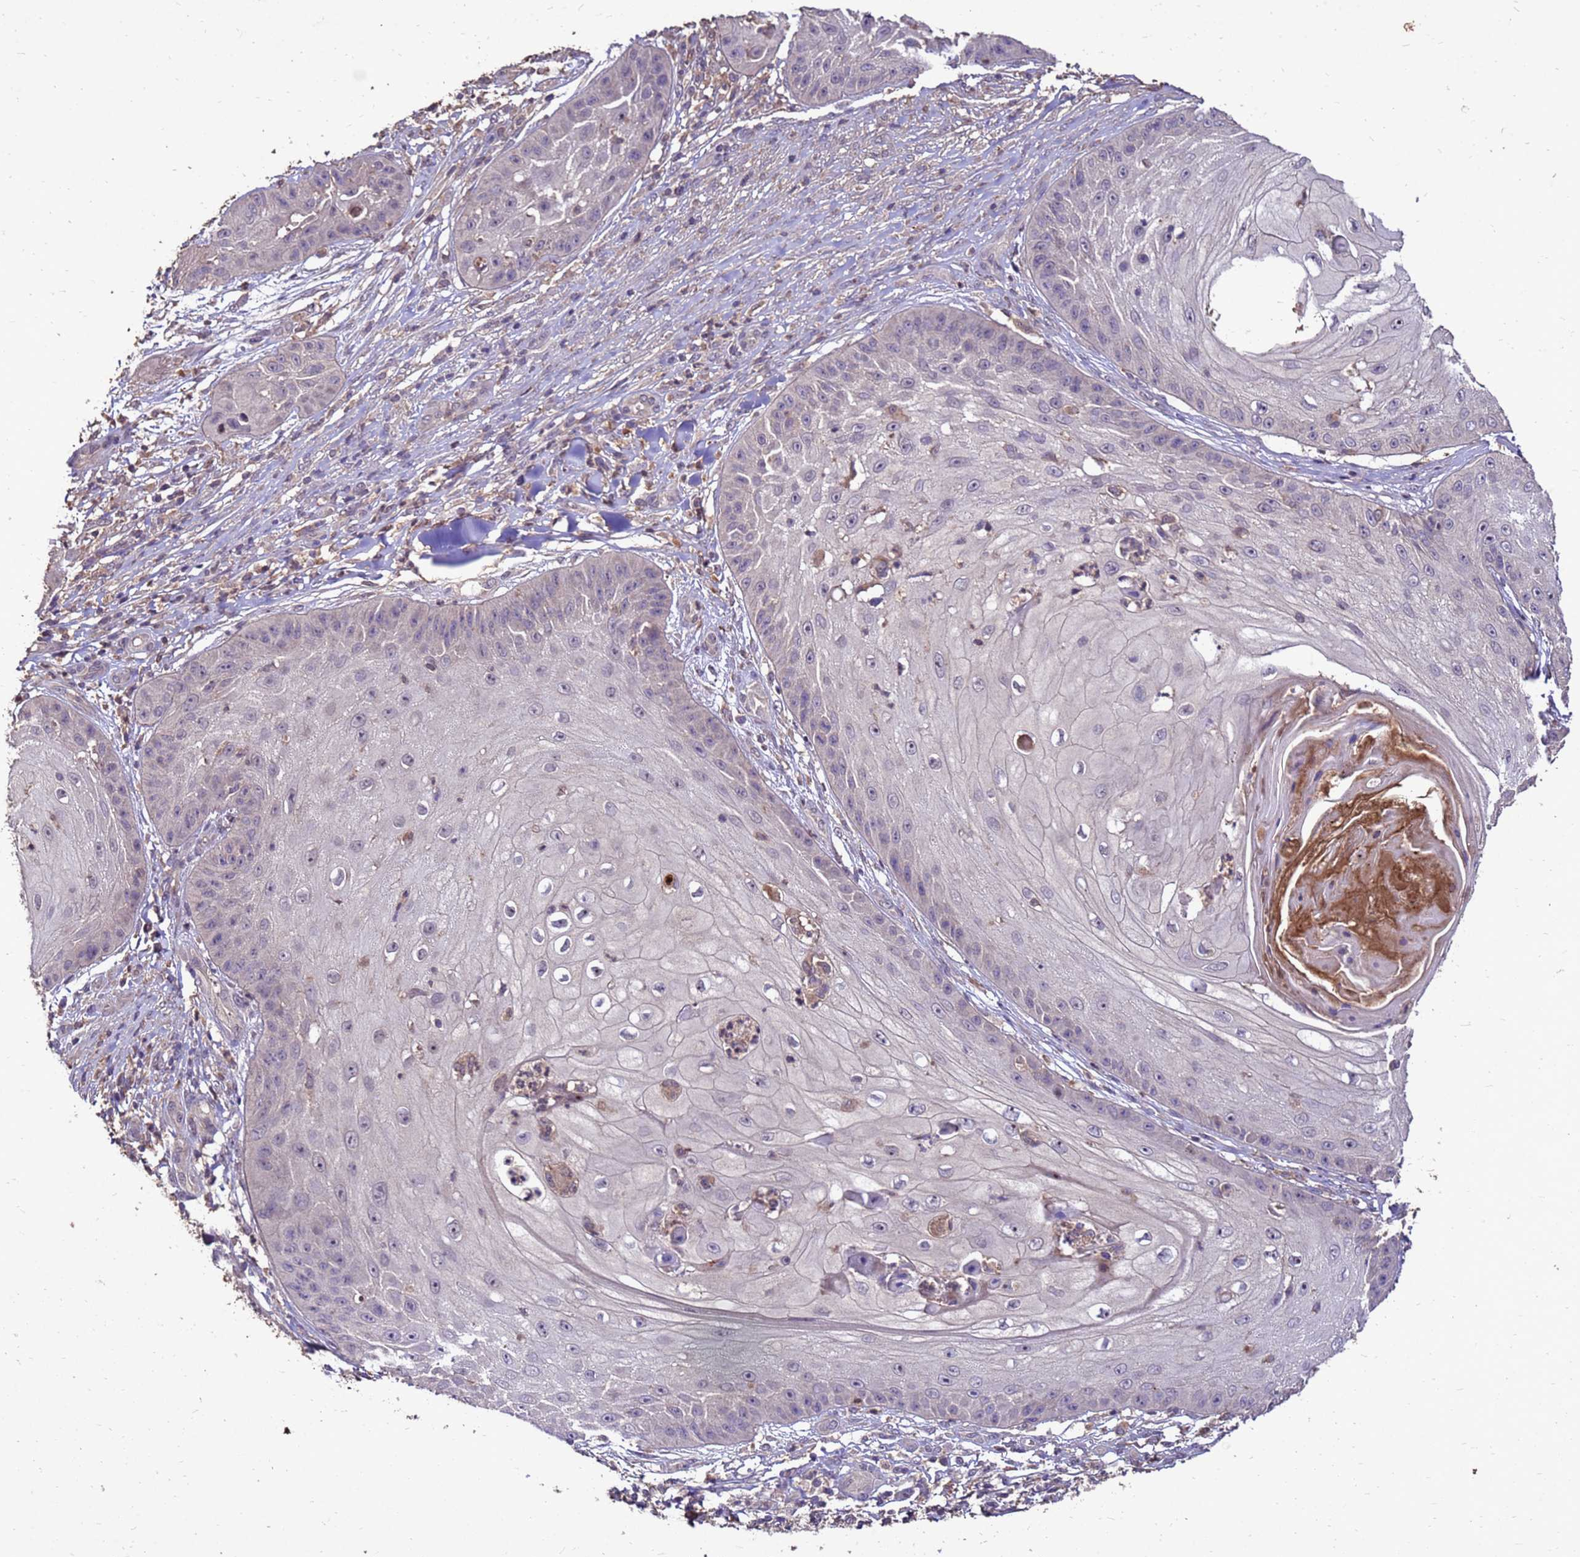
{"staining": {"intensity": "negative", "quantity": "none", "location": "none"}, "tissue": "skin cancer", "cell_type": "Tumor cells", "image_type": "cancer", "snomed": [{"axis": "morphology", "description": "Squamous cell carcinoma, NOS"}, {"axis": "topography", "description": "Skin"}], "caption": "Immunohistochemistry of skin cancer (squamous cell carcinoma) demonstrates no expression in tumor cells.", "gene": "TOR4A", "patient": {"sex": "male", "age": 70}}